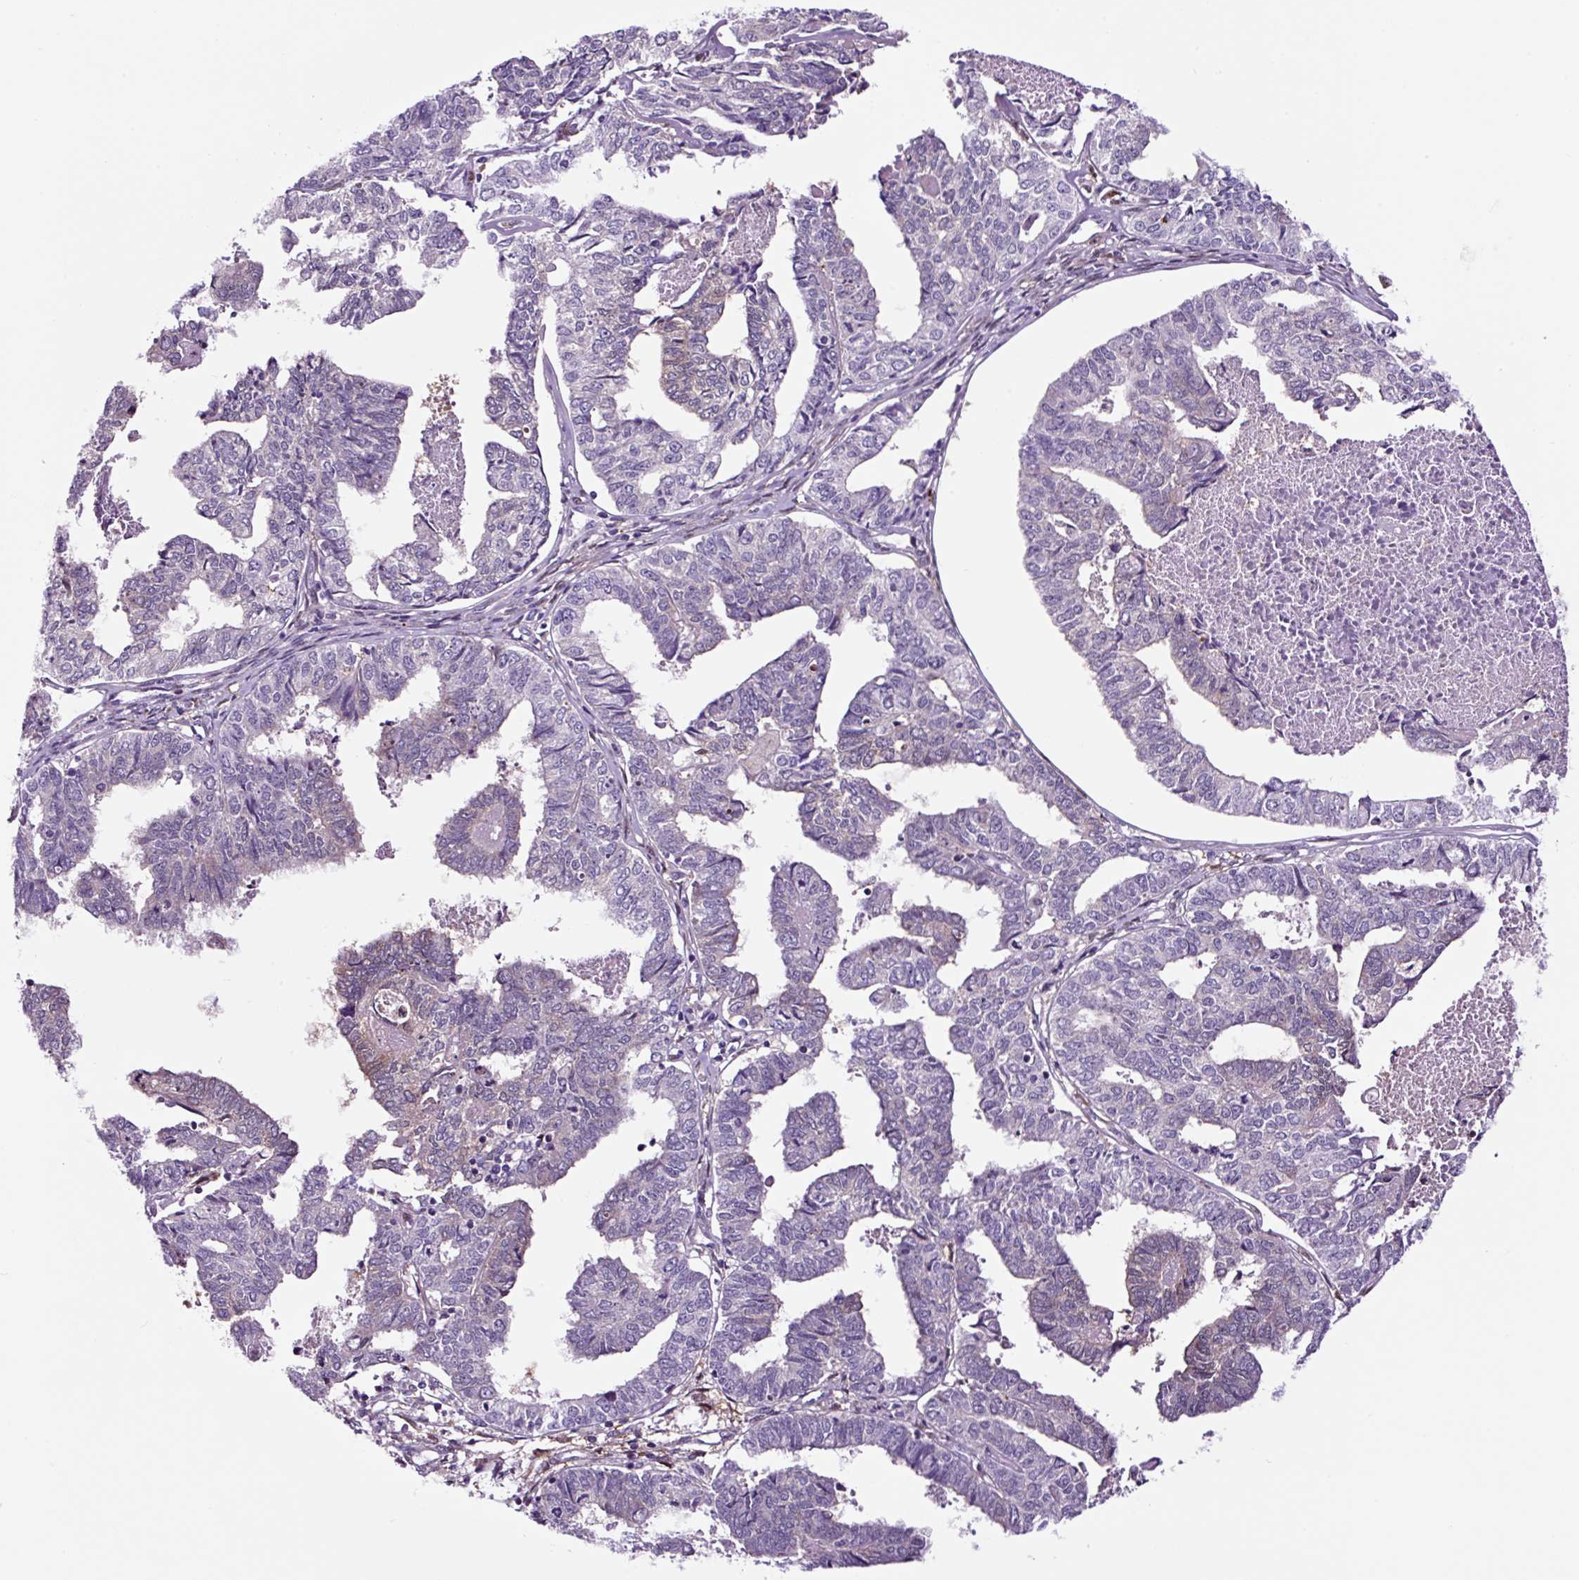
{"staining": {"intensity": "negative", "quantity": "none", "location": "none"}, "tissue": "endometrial cancer", "cell_type": "Tumor cells", "image_type": "cancer", "snomed": [{"axis": "morphology", "description": "Adenocarcinoma, NOS"}, {"axis": "topography", "description": "Endometrium"}], "caption": "Immunohistochemistry (IHC) histopathology image of neoplastic tissue: human endometrial cancer (adenocarcinoma) stained with DAB shows no significant protein positivity in tumor cells.", "gene": "TAFA3", "patient": {"sex": "female", "age": 73}}